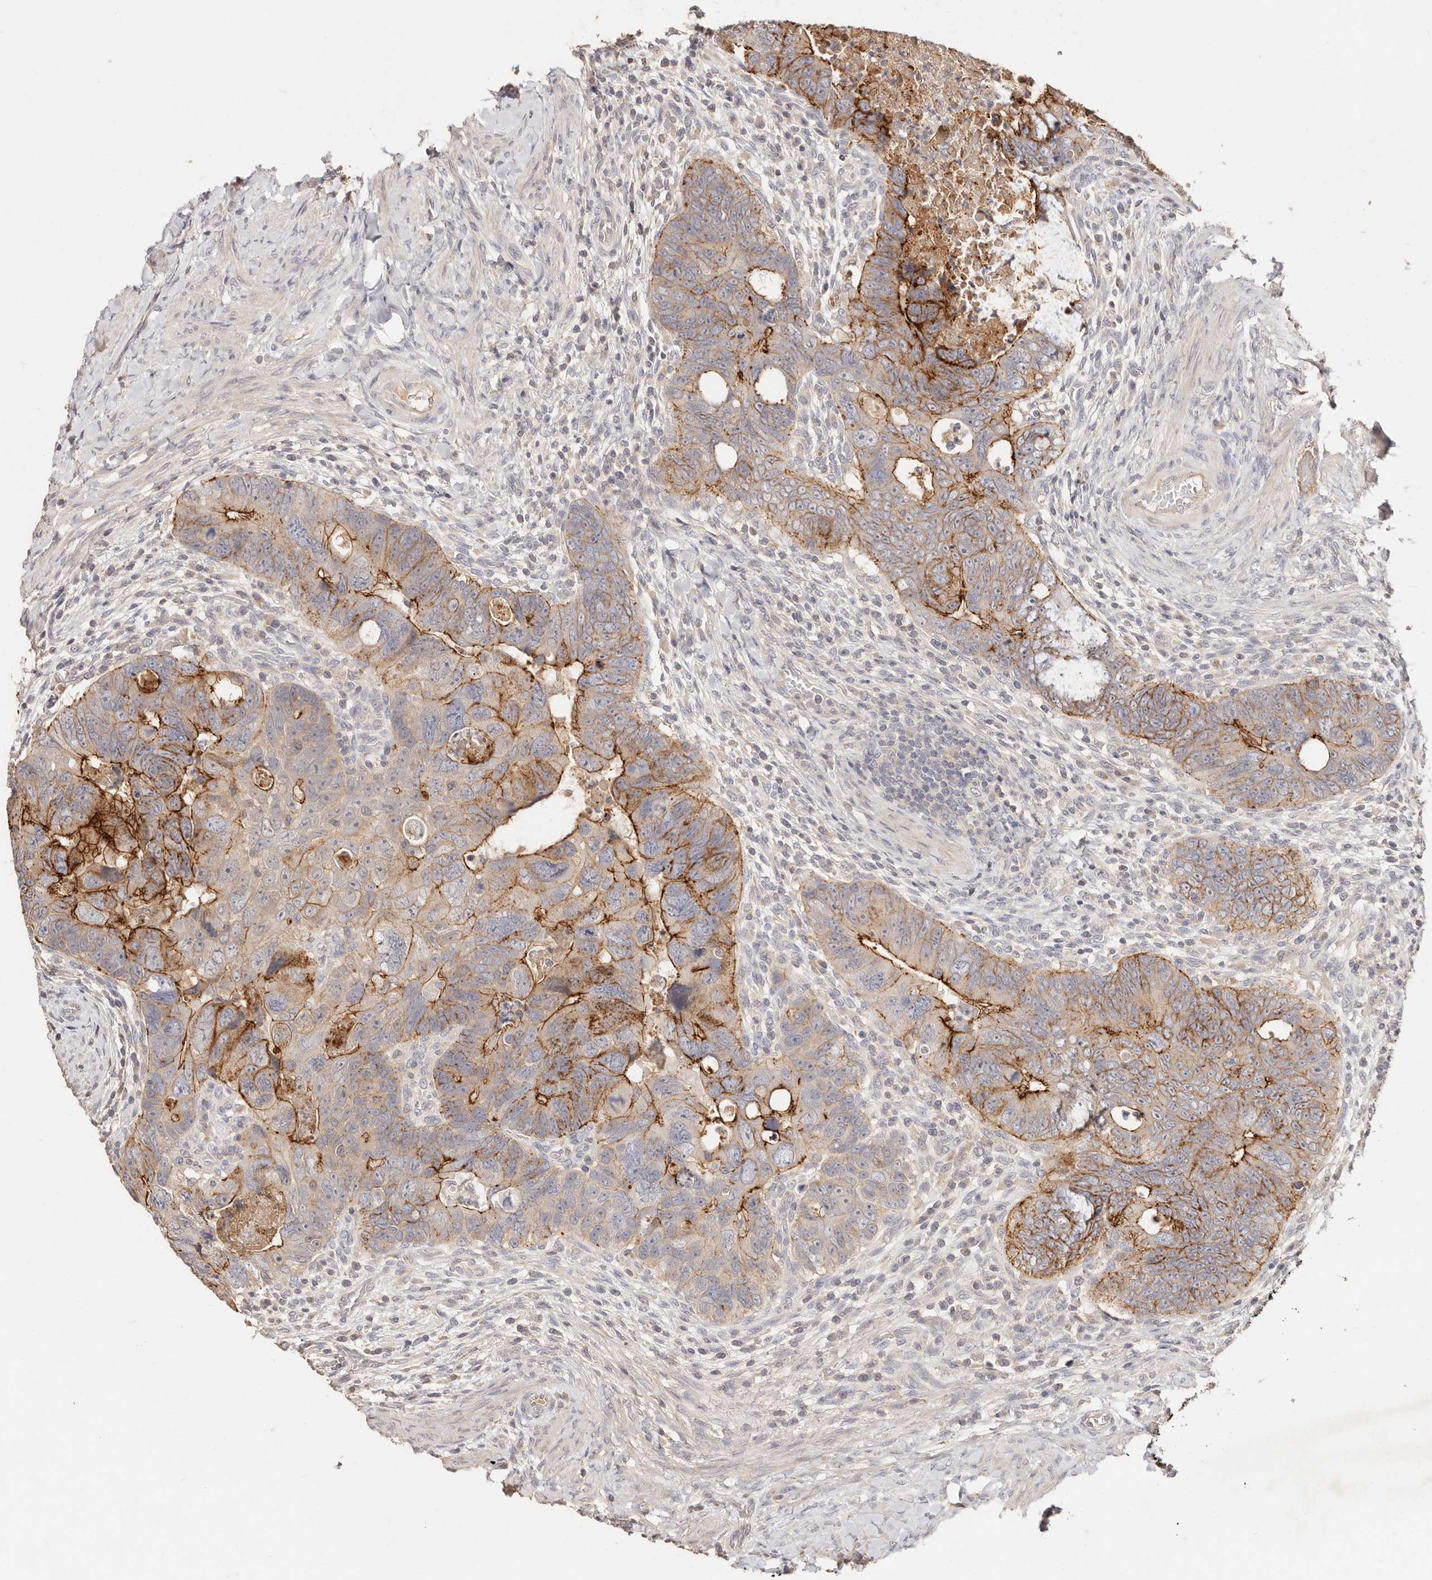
{"staining": {"intensity": "moderate", "quantity": "25%-75%", "location": "cytoplasmic/membranous"}, "tissue": "colorectal cancer", "cell_type": "Tumor cells", "image_type": "cancer", "snomed": [{"axis": "morphology", "description": "Adenocarcinoma, NOS"}, {"axis": "topography", "description": "Rectum"}], "caption": "A photomicrograph showing moderate cytoplasmic/membranous staining in approximately 25%-75% of tumor cells in colorectal cancer (adenocarcinoma), as visualized by brown immunohistochemical staining.", "gene": "CXADR", "patient": {"sex": "male", "age": 59}}